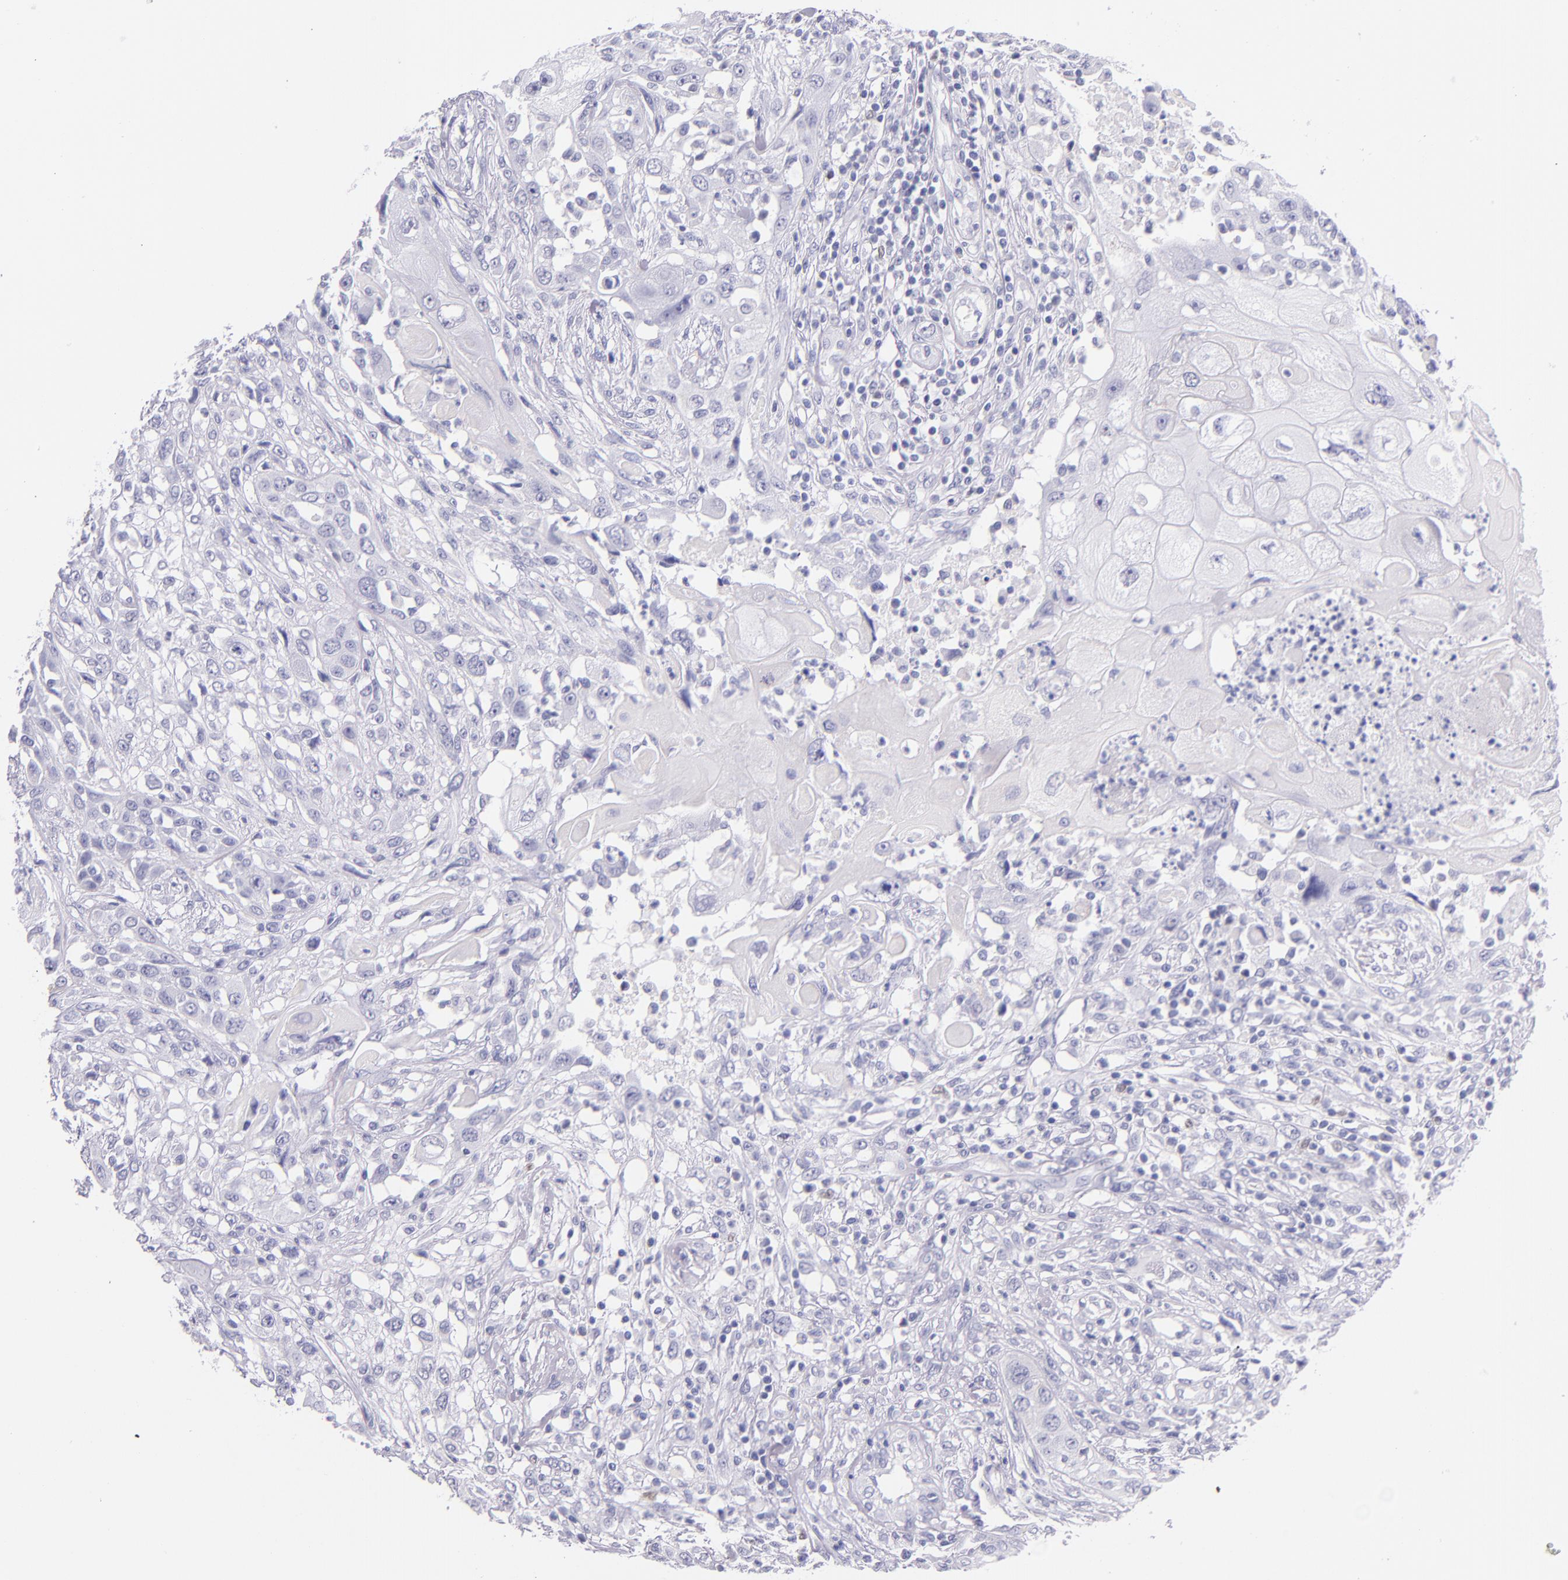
{"staining": {"intensity": "negative", "quantity": "none", "location": "none"}, "tissue": "head and neck cancer", "cell_type": "Tumor cells", "image_type": "cancer", "snomed": [{"axis": "morphology", "description": "Neoplasm, malignant, NOS"}, {"axis": "topography", "description": "Salivary gland"}, {"axis": "topography", "description": "Head-Neck"}], "caption": "Immunohistochemical staining of human head and neck cancer displays no significant positivity in tumor cells.", "gene": "IRF4", "patient": {"sex": "male", "age": 43}}